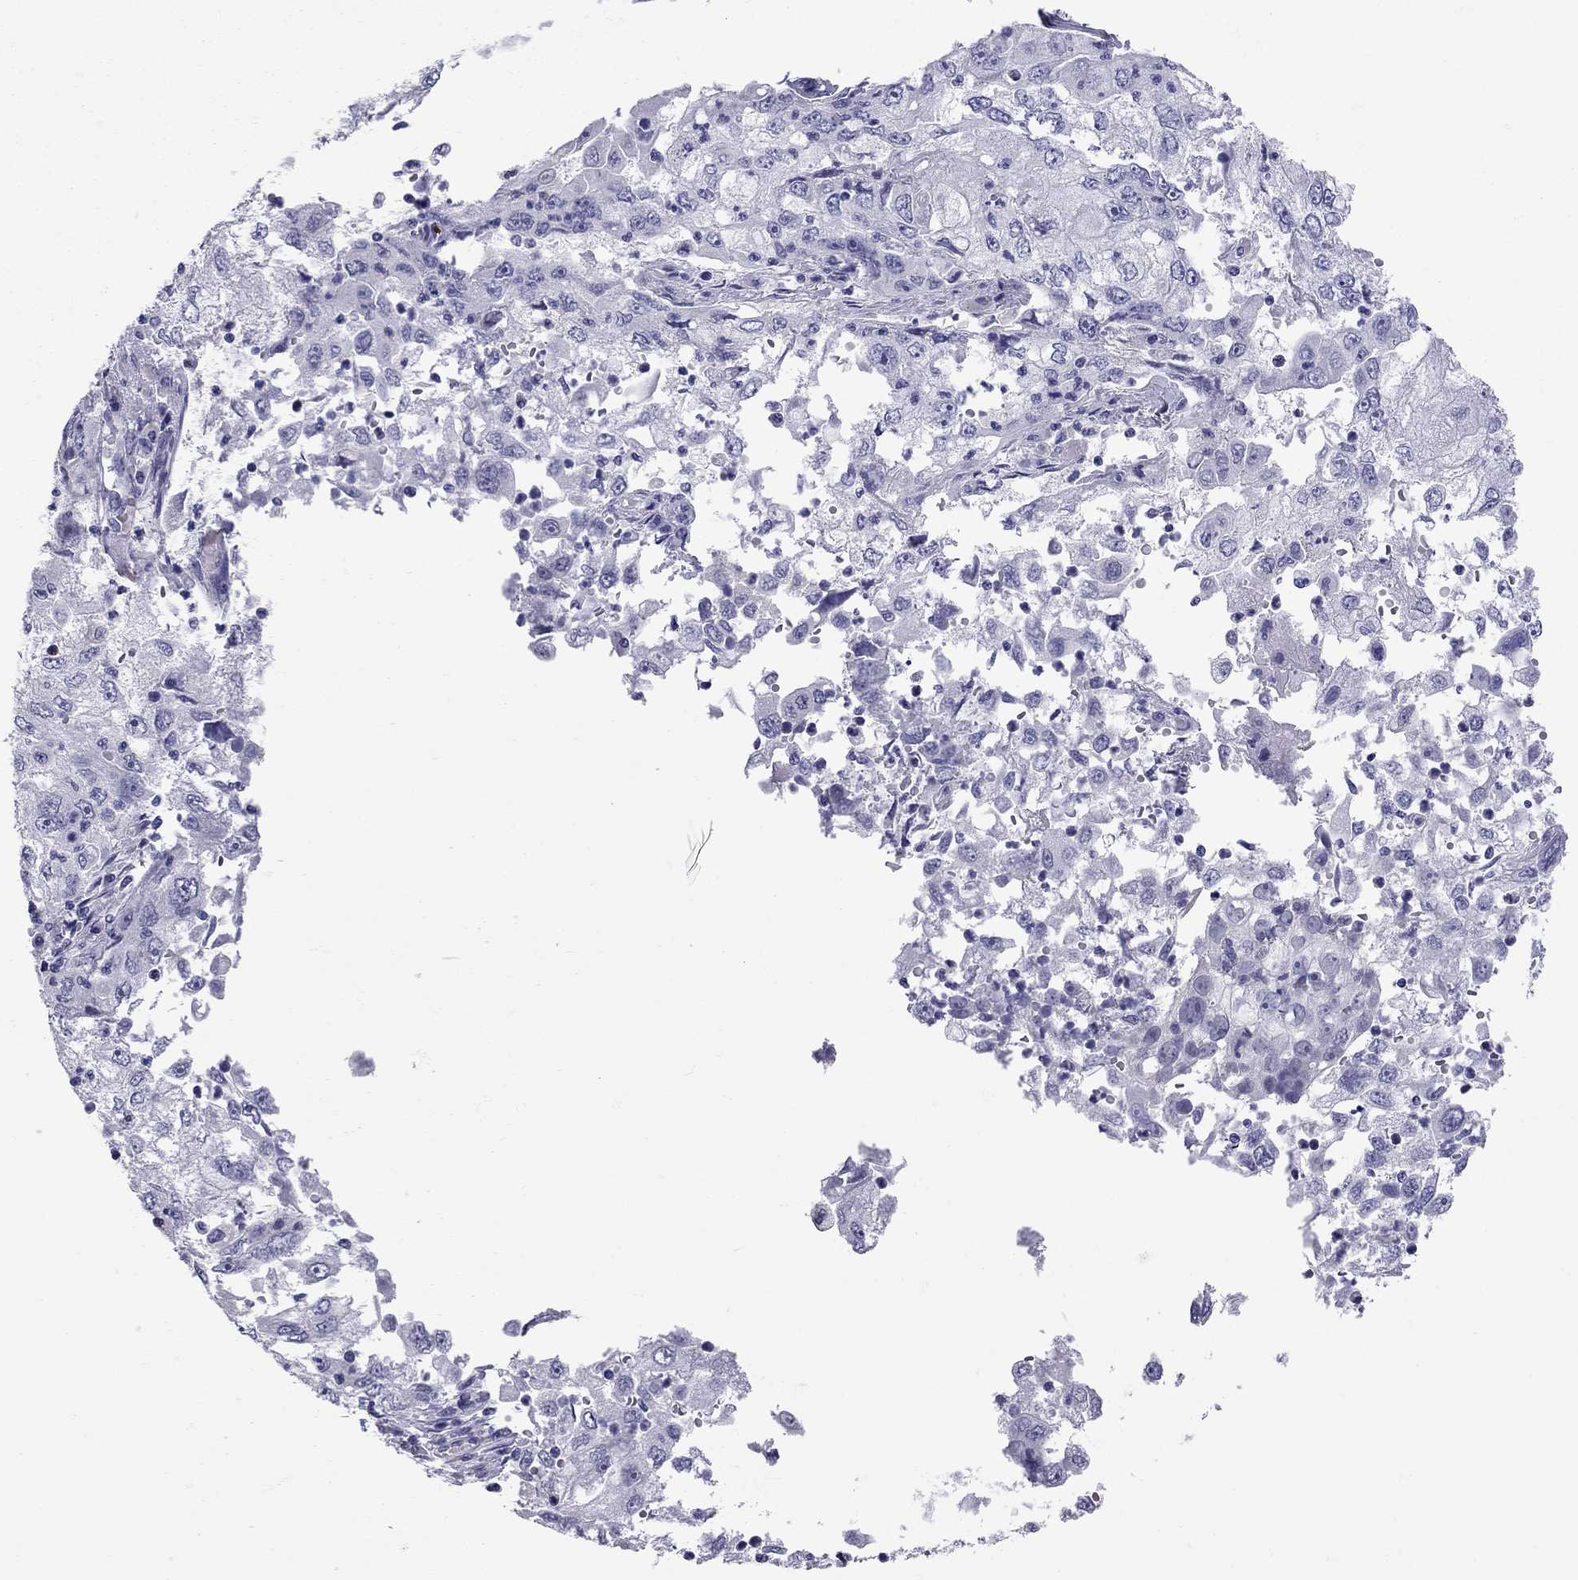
{"staining": {"intensity": "negative", "quantity": "none", "location": "none"}, "tissue": "cervical cancer", "cell_type": "Tumor cells", "image_type": "cancer", "snomed": [{"axis": "morphology", "description": "Squamous cell carcinoma, NOS"}, {"axis": "topography", "description": "Cervix"}], "caption": "Tumor cells are negative for protein expression in human cervical cancer (squamous cell carcinoma). The staining is performed using DAB brown chromogen with nuclei counter-stained in using hematoxylin.", "gene": "C8orf88", "patient": {"sex": "female", "age": 36}}